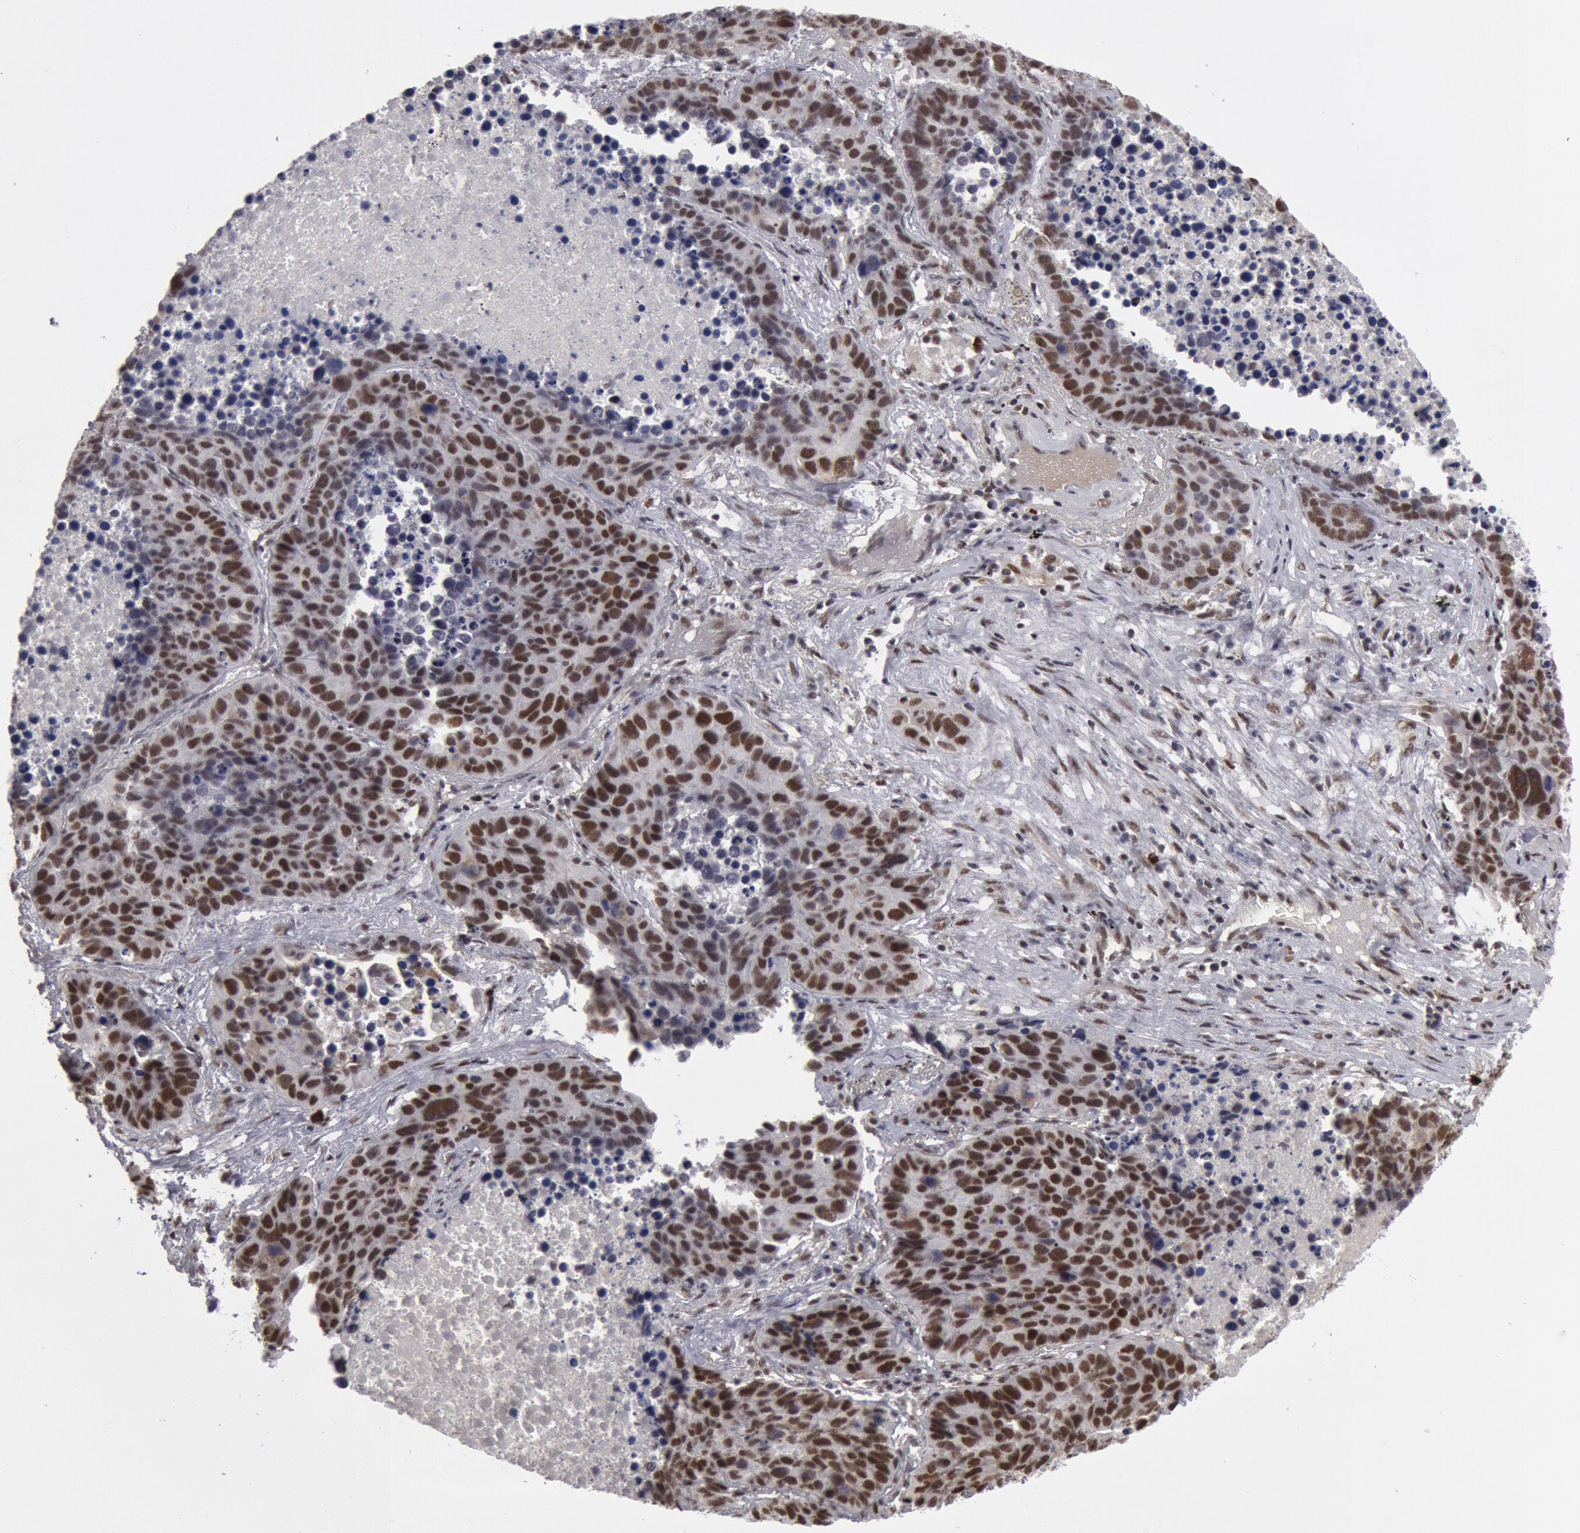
{"staining": {"intensity": "moderate", "quantity": "25%-75%", "location": "nuclear"}, "tissue": "lung cancer", "cell_type": "Tumor cells", "image_type": "cancer", "snomed": [{"axis": "morphology", "description": "Carcinoid, malignant, NOS"}, {"axis": "topography", "description": "Lung"}], "caption": "Immunohistochemistry image of lung cancer (carcinoid (malignant)) stained for a protein (brown), which reveals medium levels of moderate nuclear staining in about 25%-75% of tumor cells.", "gene": "PPP4R3B", "patient": {"sex": "male", "age": 60}}